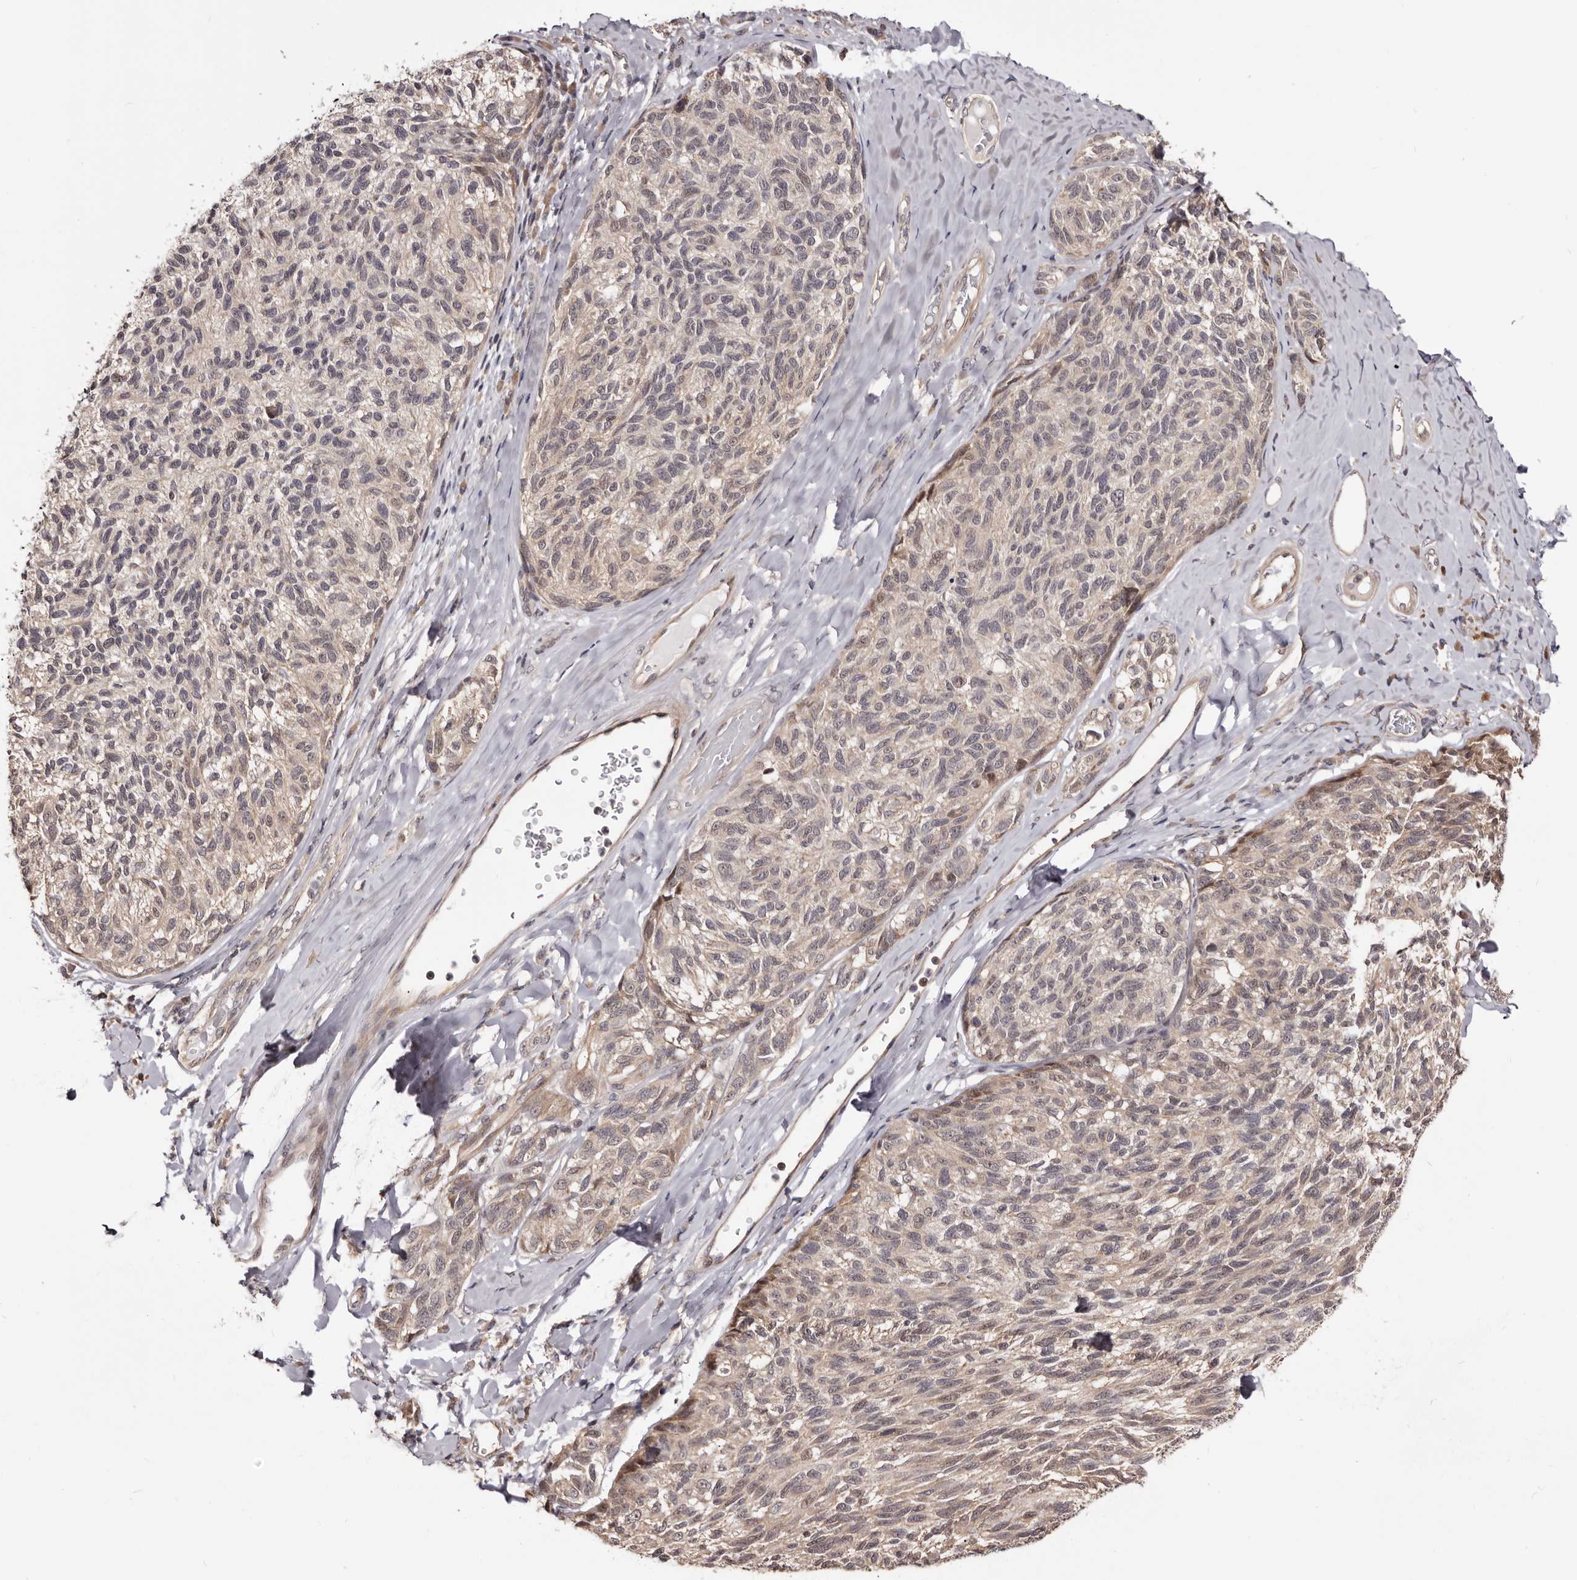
{"staining": {"intensity": "weak", "quantity": "25%-75%", "location": "cytoplasmic/membranous"}, "tissue": "melanoma", "cell_type": "Tumor cells", "image_type": "cancer", "snomed": [{"axis": "morphology", "description": "Malignant melanoma, NOS"}, {"axis": "topography", "description": "Skin"}], "caption": "Human melanoma stained with a protein marker shows weak staining in tumor cells.", "gene": "NOL12", "patient": {"sex": "female", "age": 73}}